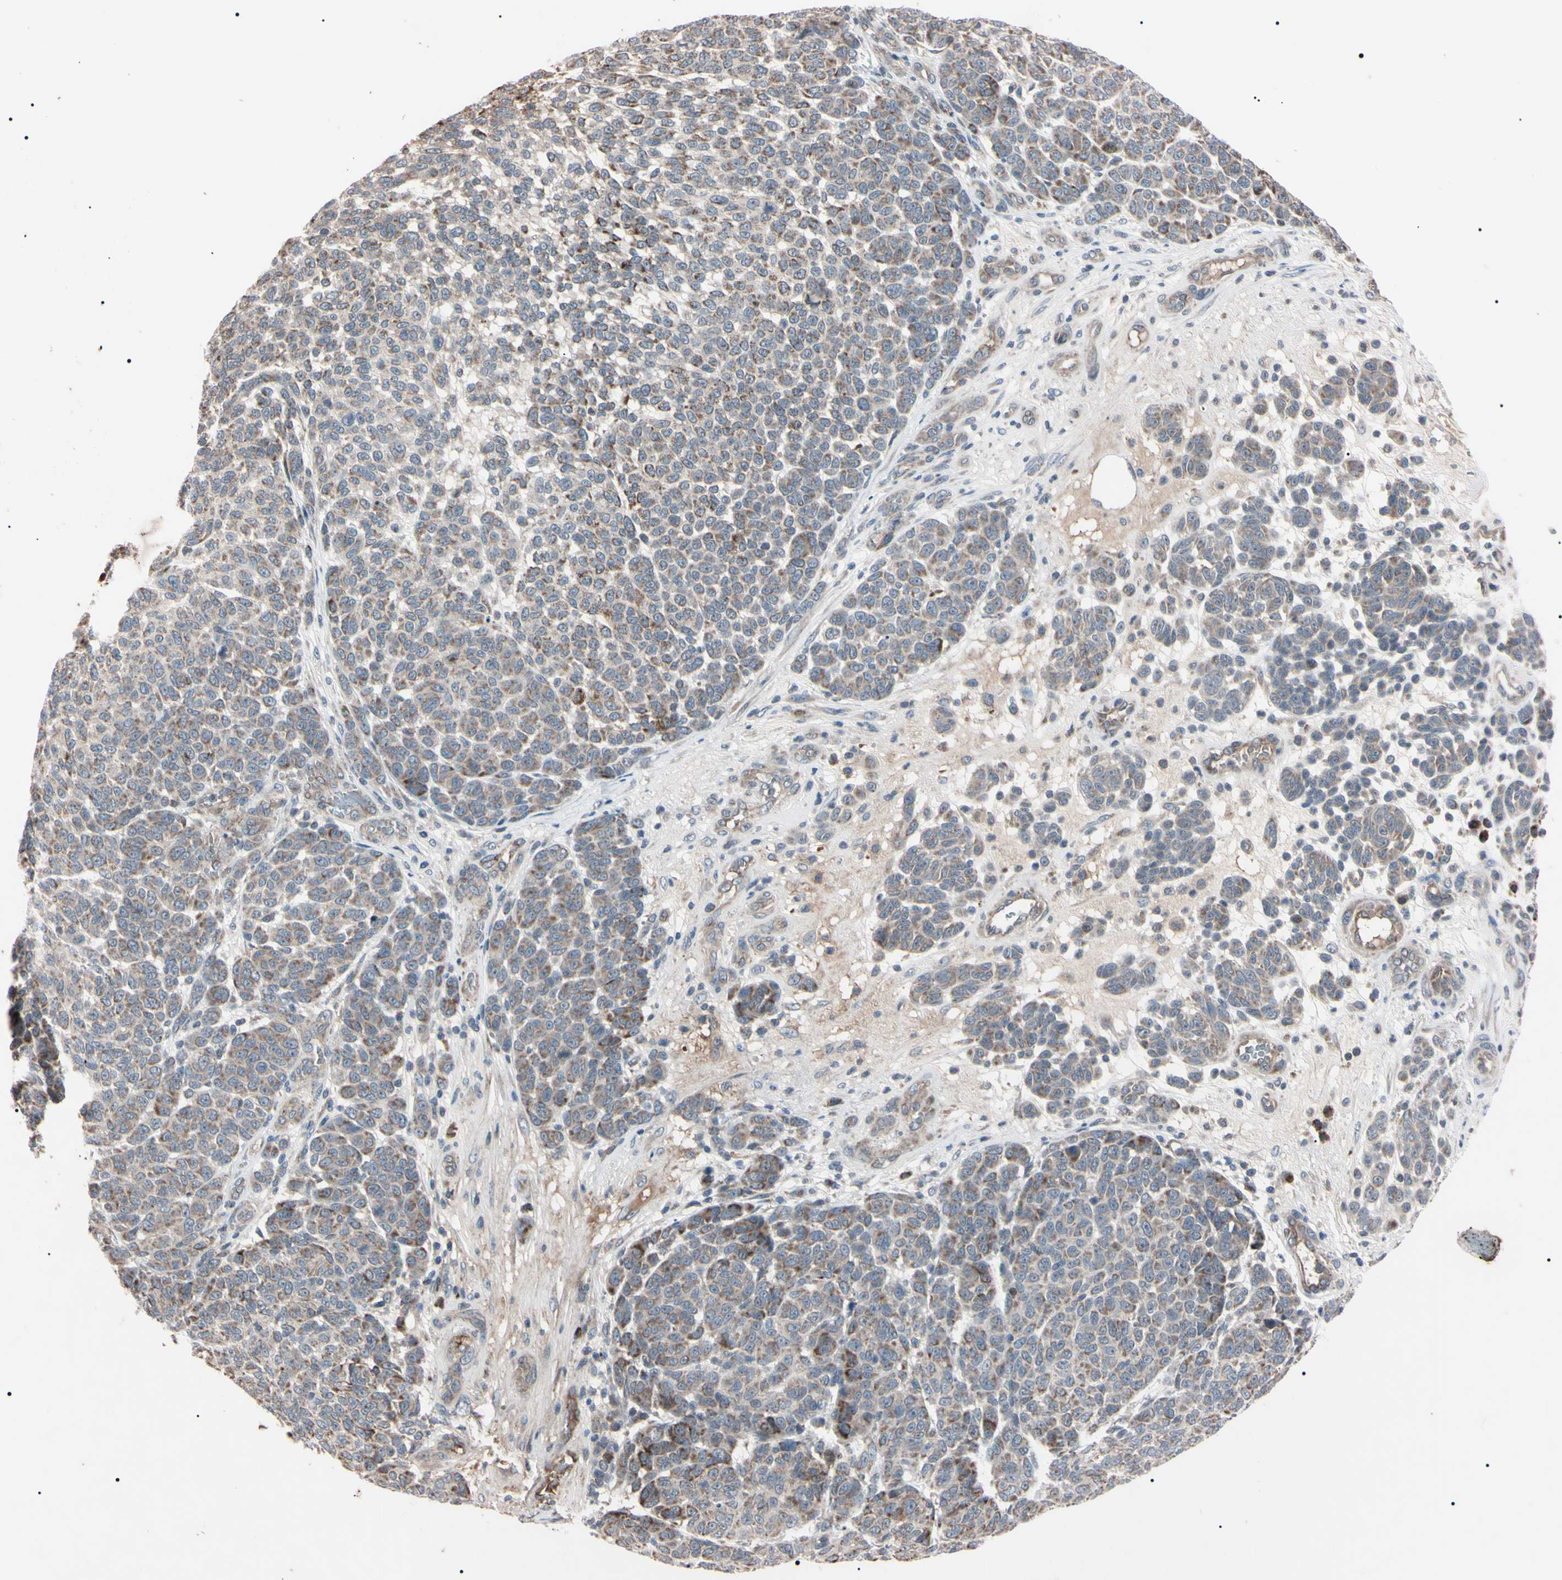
{"staining": {"intensity": "negative", "quantity": "none", "location": "none"}, "tissue": "melanoma", "cell_type": "Tumor cells", "image_type": "cancer", "snomed": [{"axis": "morphology", "description": "Malignant melanoma, NOS"}, {"axis": "topography", "description": "Skin"}], "caption": "Immunohistochemistry (IHC) image of human melanoma stained for a protein (brown), which demonstrates no expression in tumor cells.", "gene": "TNFRSF1A", "patient": {"sex": "male", "age": 59}}